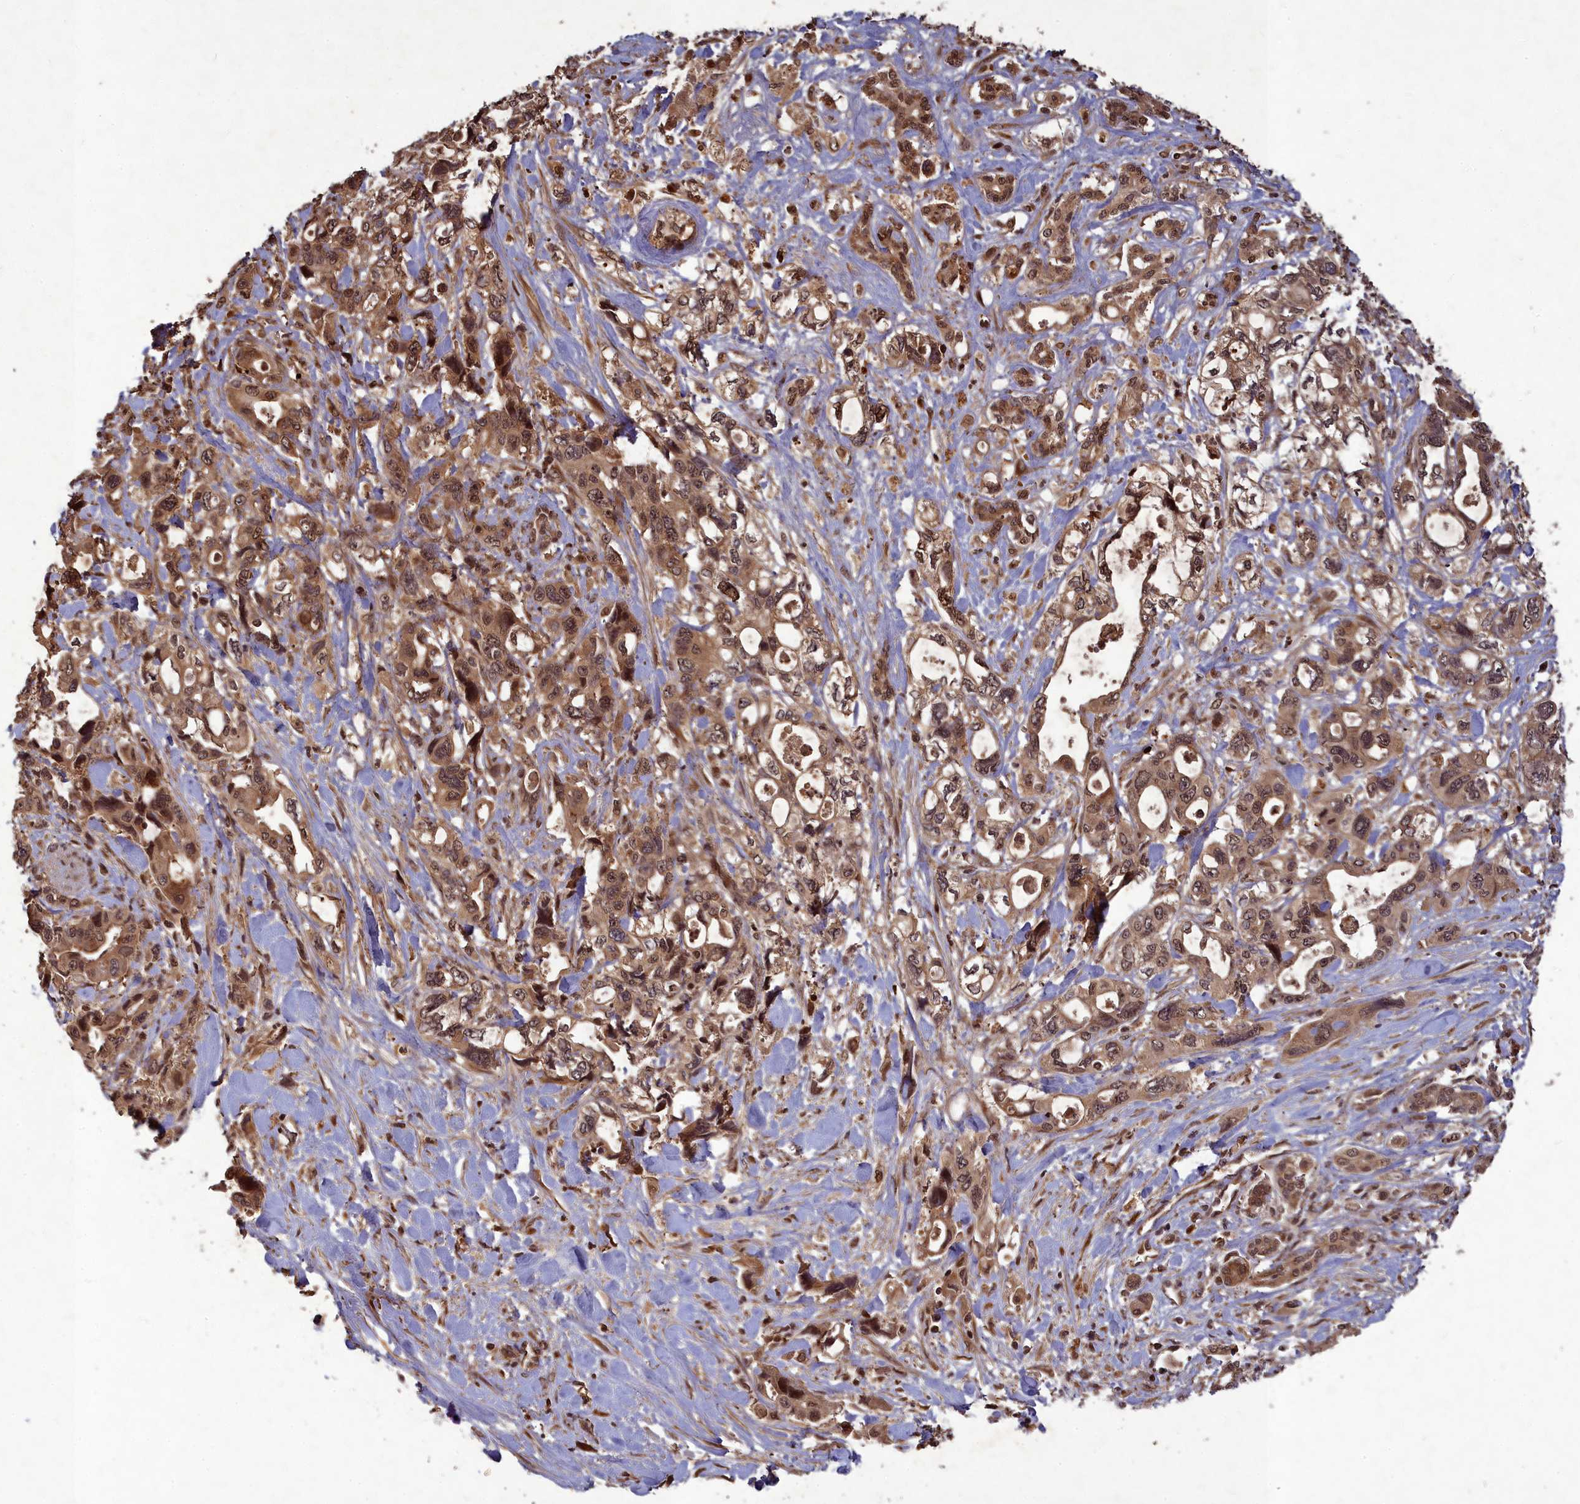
{"staining": {"intensity": "moderate", "quantity": ">75%", "location": "cytoplasmic/membranous,nuclear"}, "tissue": "pancreatic cancer", "cell_type": "Tumor cells", "image_type": "cancer", "snomed": [{"axis": "morphology", "description": "Adenocarcinoma, NOS"}, {"axis": "topography", "description": "Pancreas"}], "caption": "Brown immunohistochemical staining in human adenocarcinoma (pancreatic) reveals moderate cytoplasmic/membranous and nuclear positivity in approximately >75% of tumor cells.", "gene": "SRMS", "patient": {"sex": "male", "age": 46}}